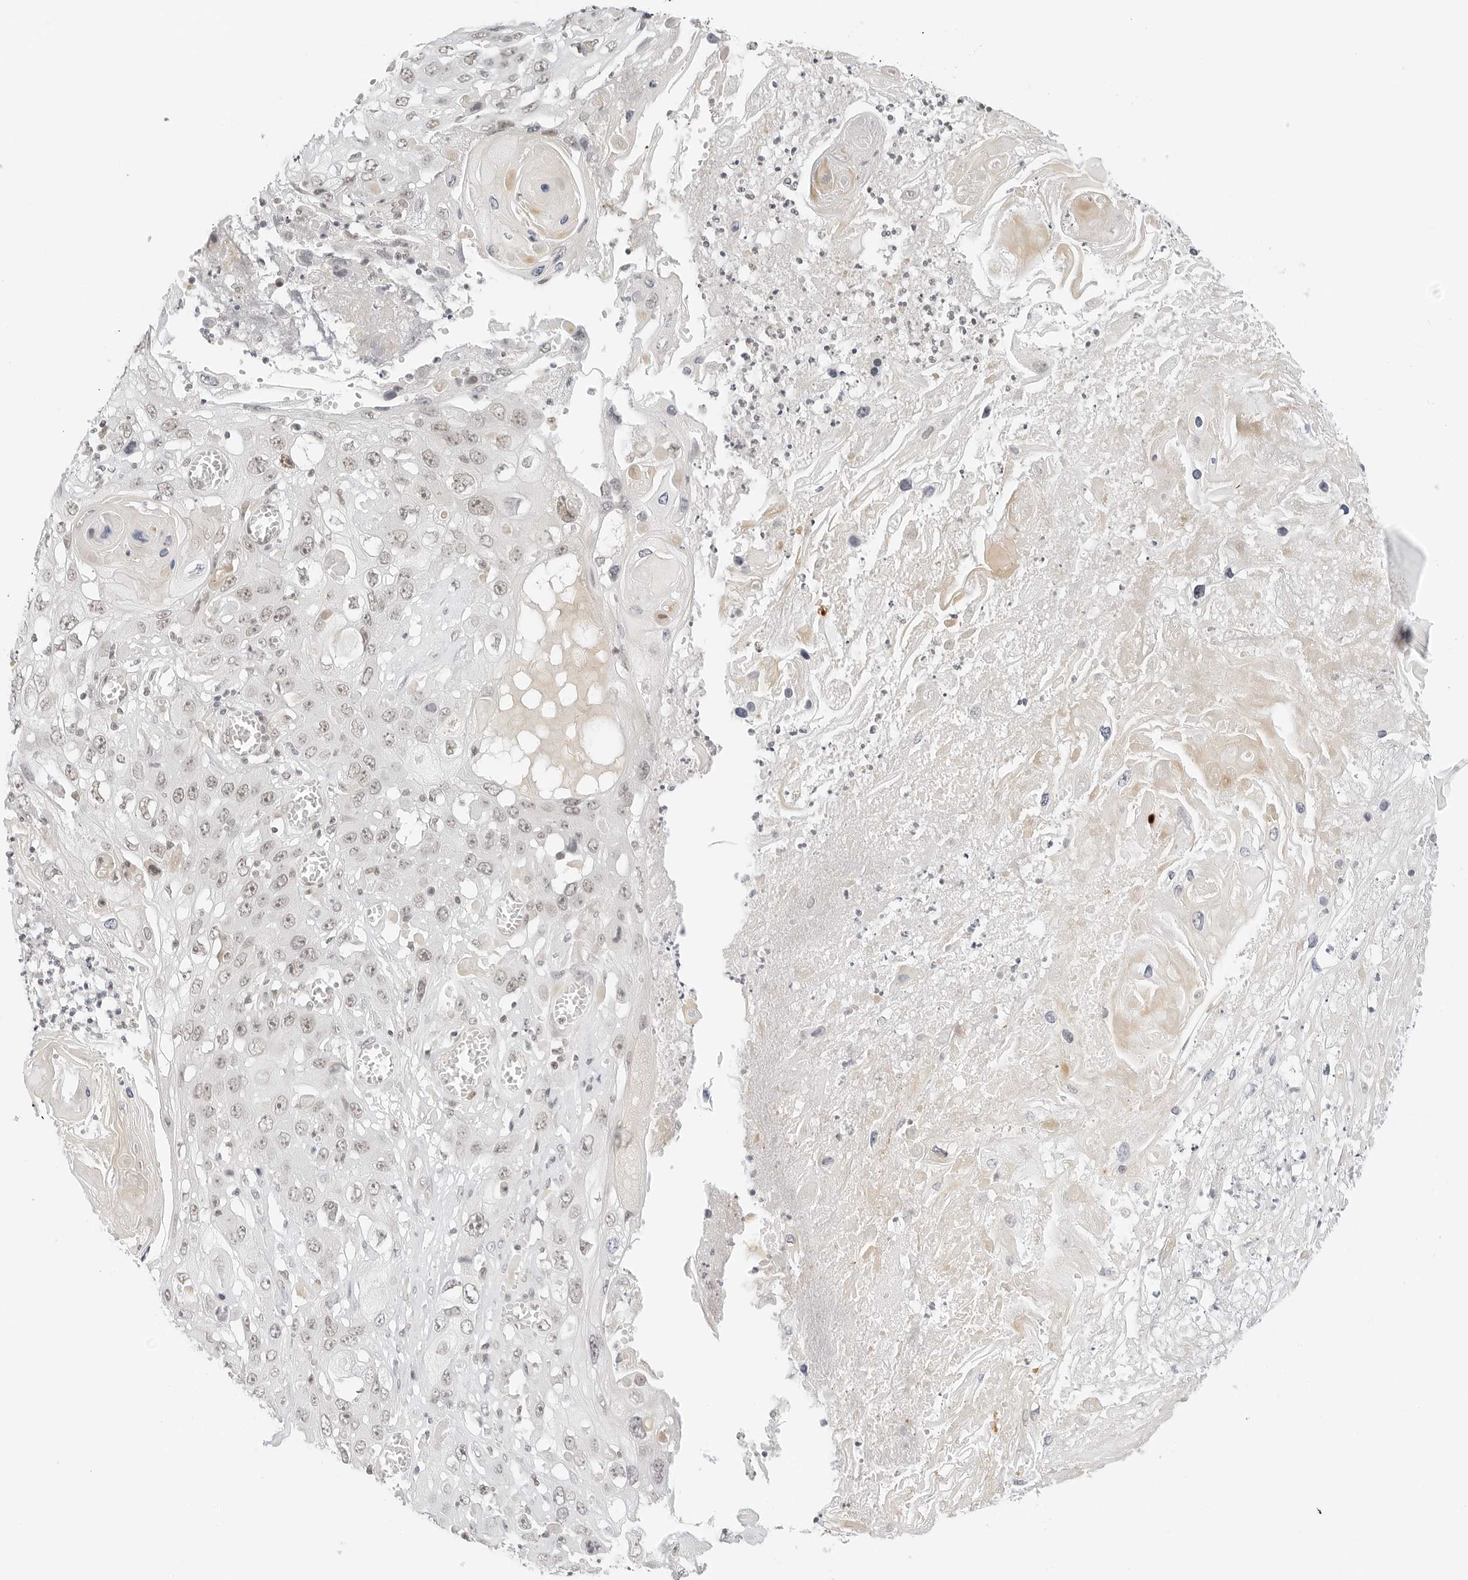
{"staining": {"intensity": "negative", "quantity": "none", "location": "none"}, "tissue": "skin cancer", "cell_type": "Tumor cells", "image_type": "cancer", "snomed": [{"axis": "morphology", "description": "Squamous cell carcinoma, NOS"}, {"axis": "topography", "description": "Skin"}], "caption": "DAB (3,3'-diaminobenzidine) immunohistochemical staining of human skin cancer shows no significant staining in tumor cells.", "gene": "NEO1", "patient": {"sex": "male", "age": 55}}